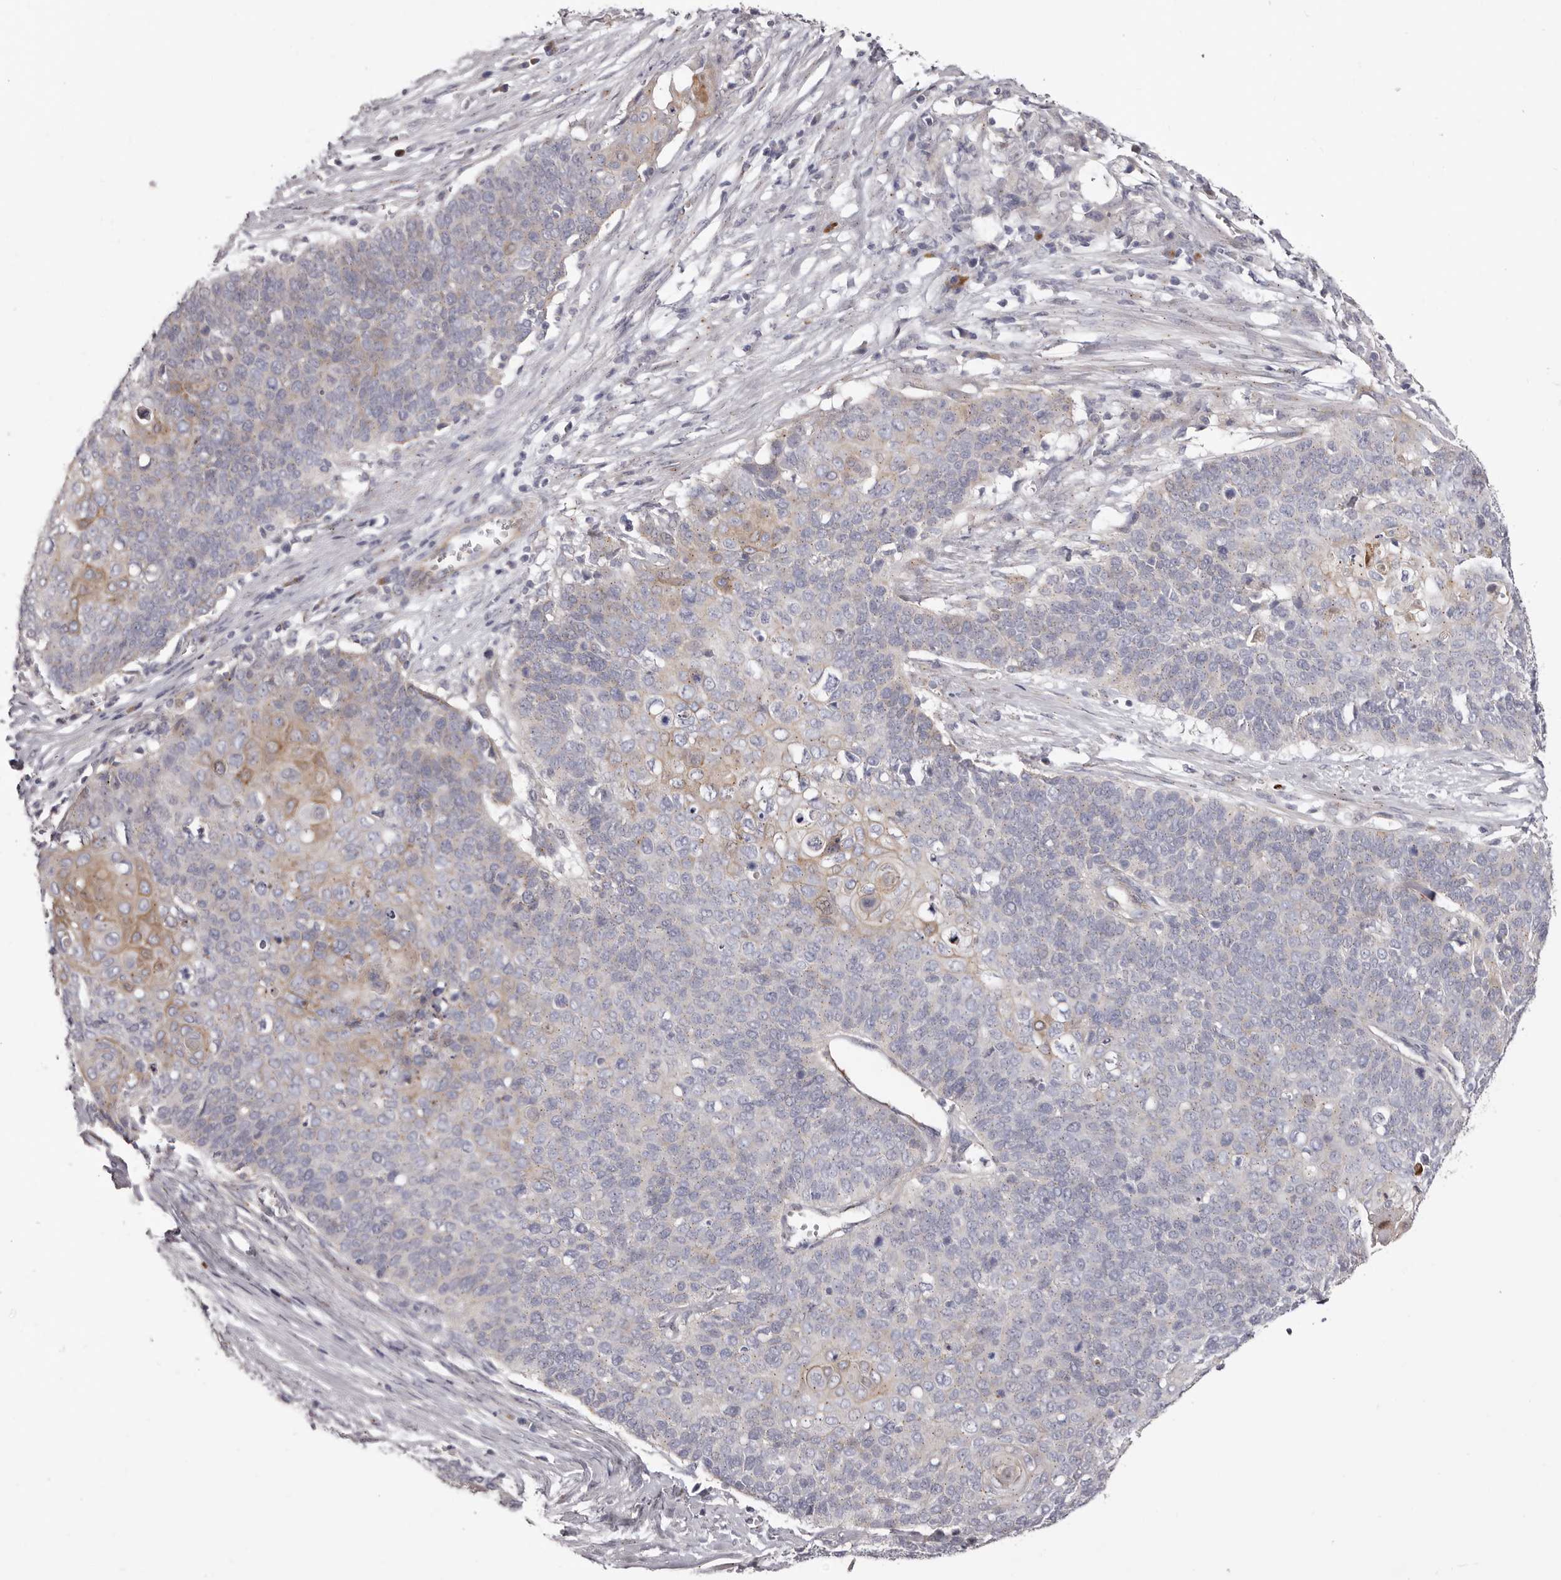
{"staining": {"intensity": "moderate", "quantity": "<25%", "location": "cytoplasmic/membranous"}, "tissue": "cervical cancer", "cell_type": "Tumor cells", "image_type": "cancer", "snomed": [{"axis": "morphology", "description": "Squamous cell carcinoma, NOS"}, {"axis": "topography", "description": "Cervix"}], "caption": "A micrograph of cervical squamous cell carcinoma stained for a protein demonstrates moderate cytoplasmic/membranous brown staining in tumor cells. The staining was performed using DAB, with brown indicating positive protein expression. Nuclei are stained blue with hematoxylin.", "gene": "PEG10", "patient": {"sex": "female", "age": 39}}